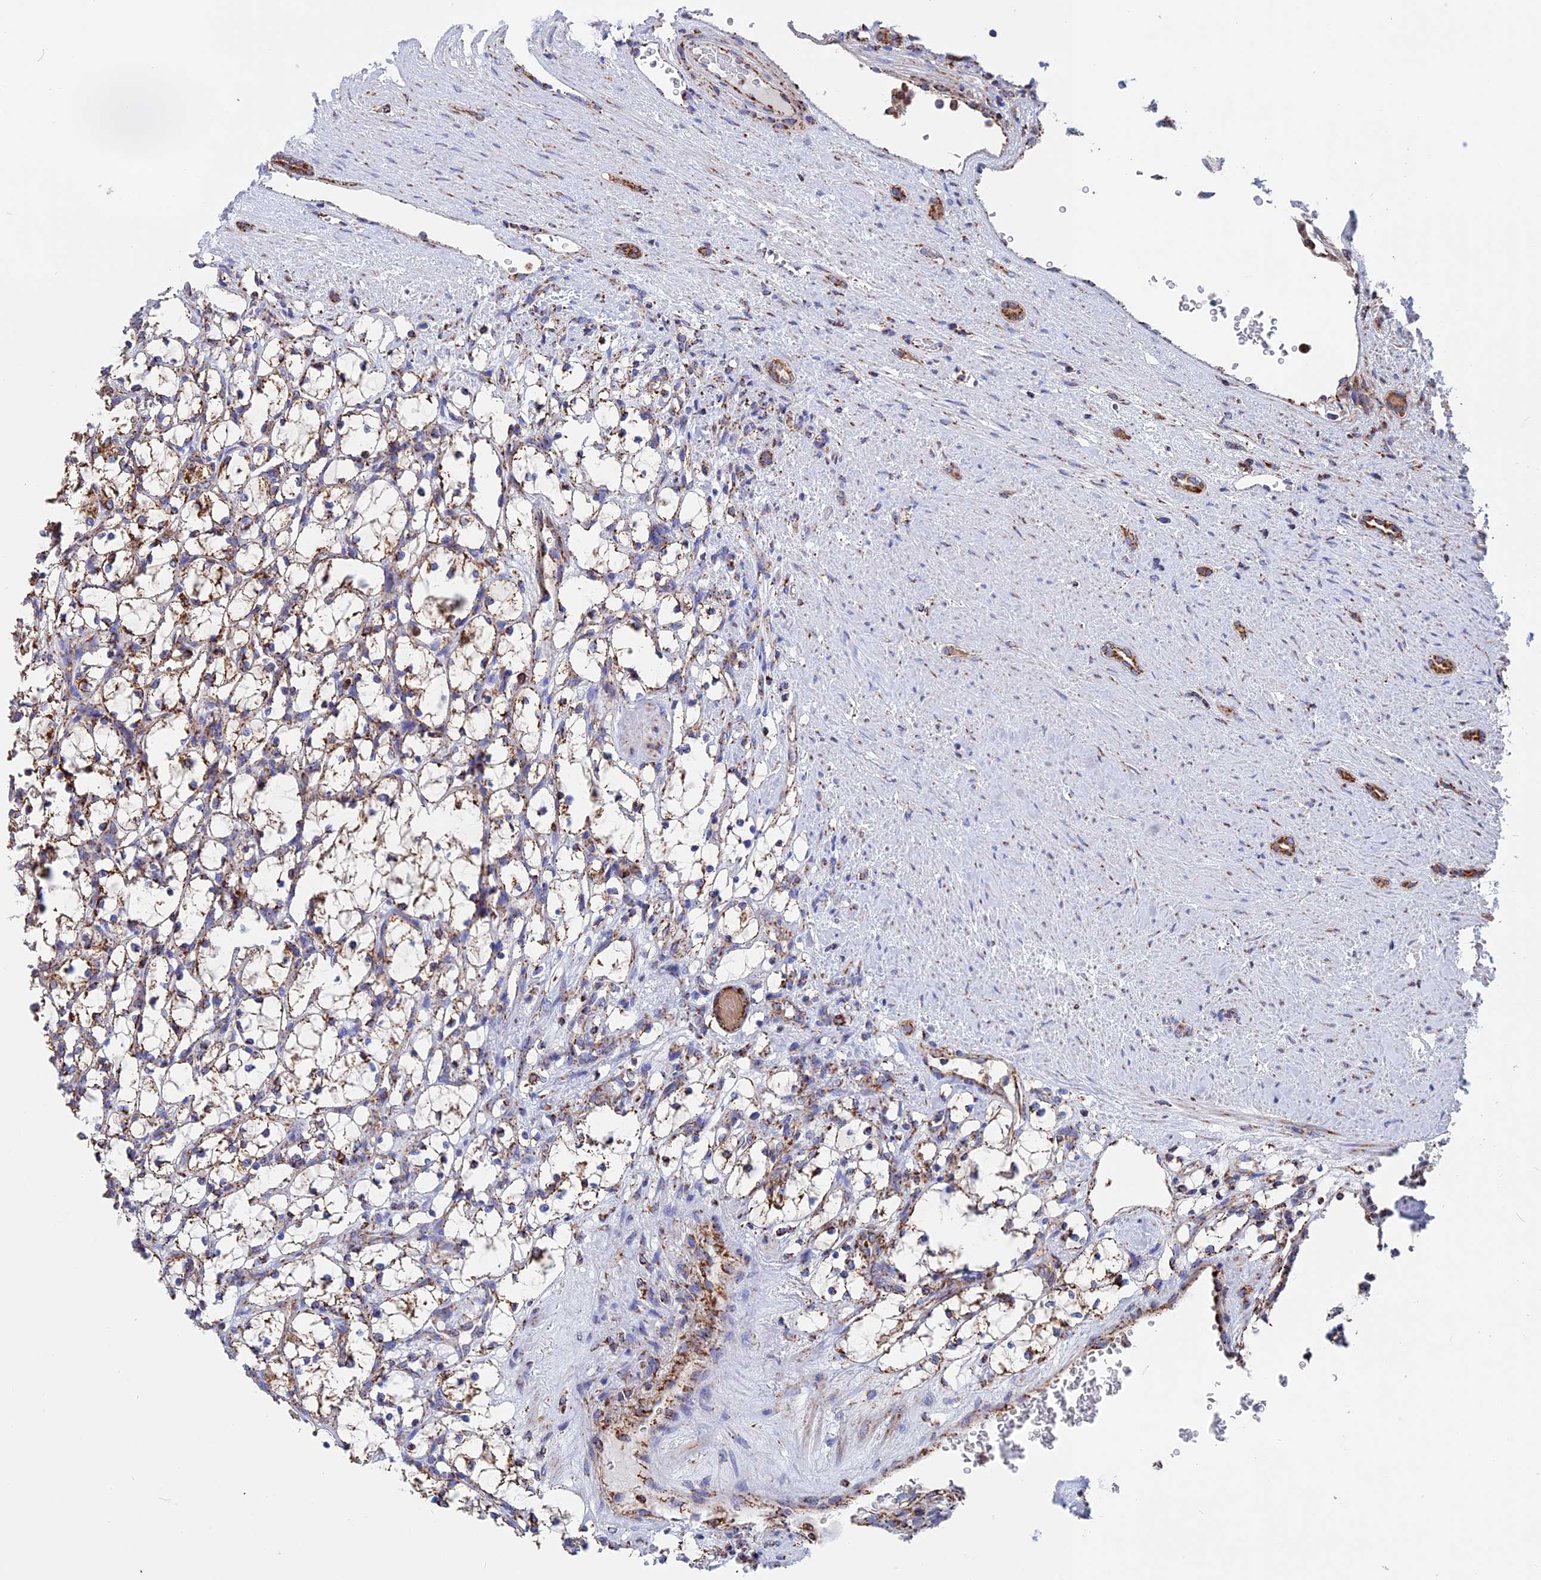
{"staining": {"intensity": "moderate", "quantity": "25%-75%", "location": "cytoplasmic/membranous"}, "tissue": "renal cancer", "cell_type": "Tumor cells", "image_type": "cancer", "snomed": [{"axis": "morphology", "description": "Adenocarcinoma, NOS"}, {"axis": "topography", "description": "Kidney"}], "caption": "IHC of human renal adenocarcinoma displays medium levels of moderate cytoplasmic/membranous expression in about 25%-75% of tumor cells.", "gene": "WDR83", "patient": {"sex": "female", "age": 69}}